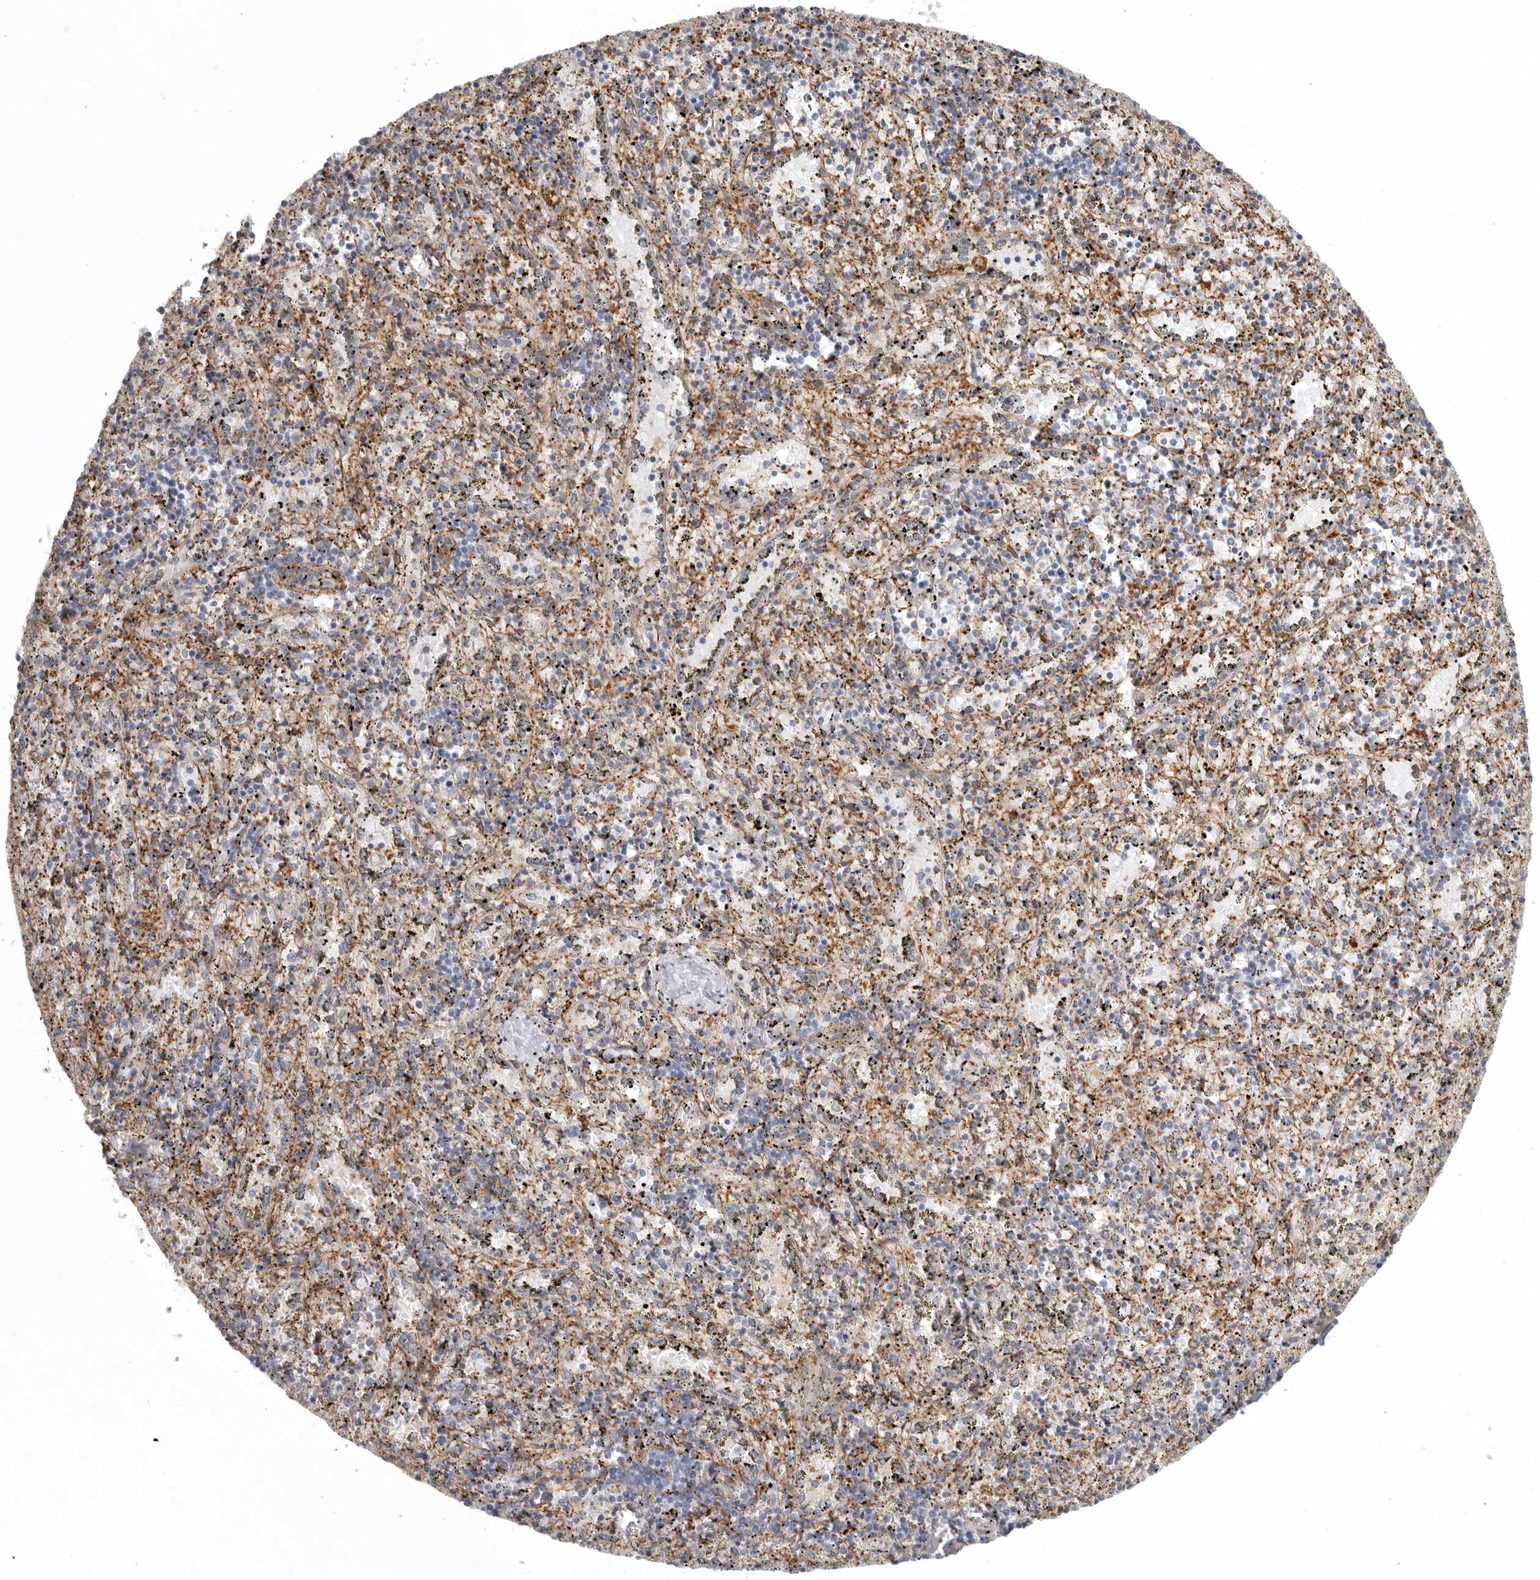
{"staining": {"intensity": "weak", "quantity": "<25%", "location": "cytoplasmic/membranous"}, "tissue": "spleen", "cell_type": "Cells in red pulp", "image_type": "normal", "snomed": [{"axis": "morphology", "description": "Normal tissue, NOS"}, {"axis": "topography", "description": "Spleen"}], "caption": "Cells in red pulp show no significant protein staining in normal spleen.", "gene": "LONRF1", "patient": {"sex": "male", "age": 11}}